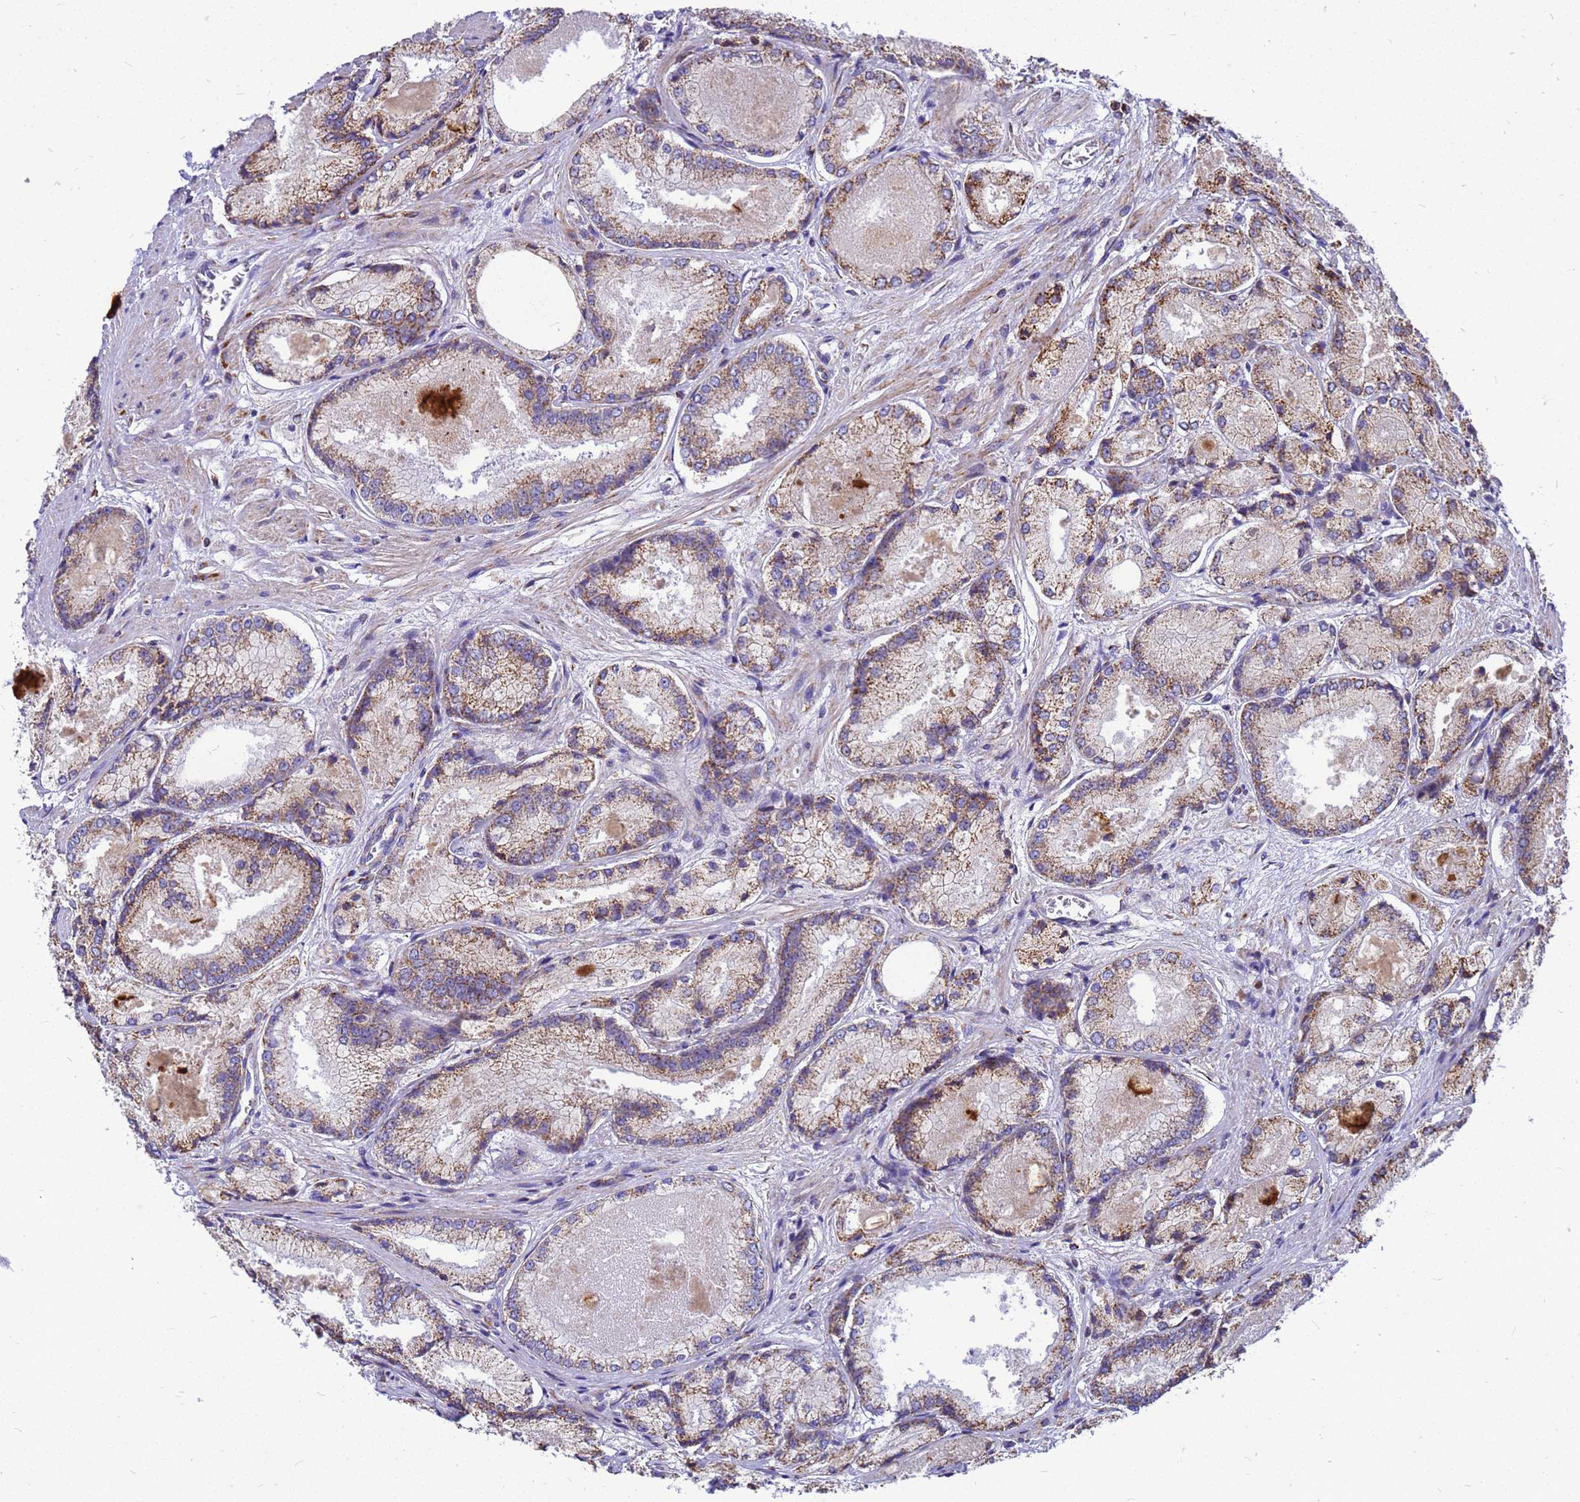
{"staining": {"intensity": "moderate", "quantity": ">75%", "location": "cytoplasmic/membranous"}, "tissue": "prostate cancer", "cell_type": "Tumor cells", "image_type": "cancer", "snomed": [{"axis": "morphology", "description": "Adenocarcinoma, Low grade"}, {"axis": "topography", "description": "Prostate"}], "caption": "Immunohistochemistry (IHC) of human prostate cancer shows medium levels of moderate cytoplasmic/membranous staining in approximately >75% of tumor cells.", "gene": "CMC4", "patient": {"sex": "male", "age": 74}}